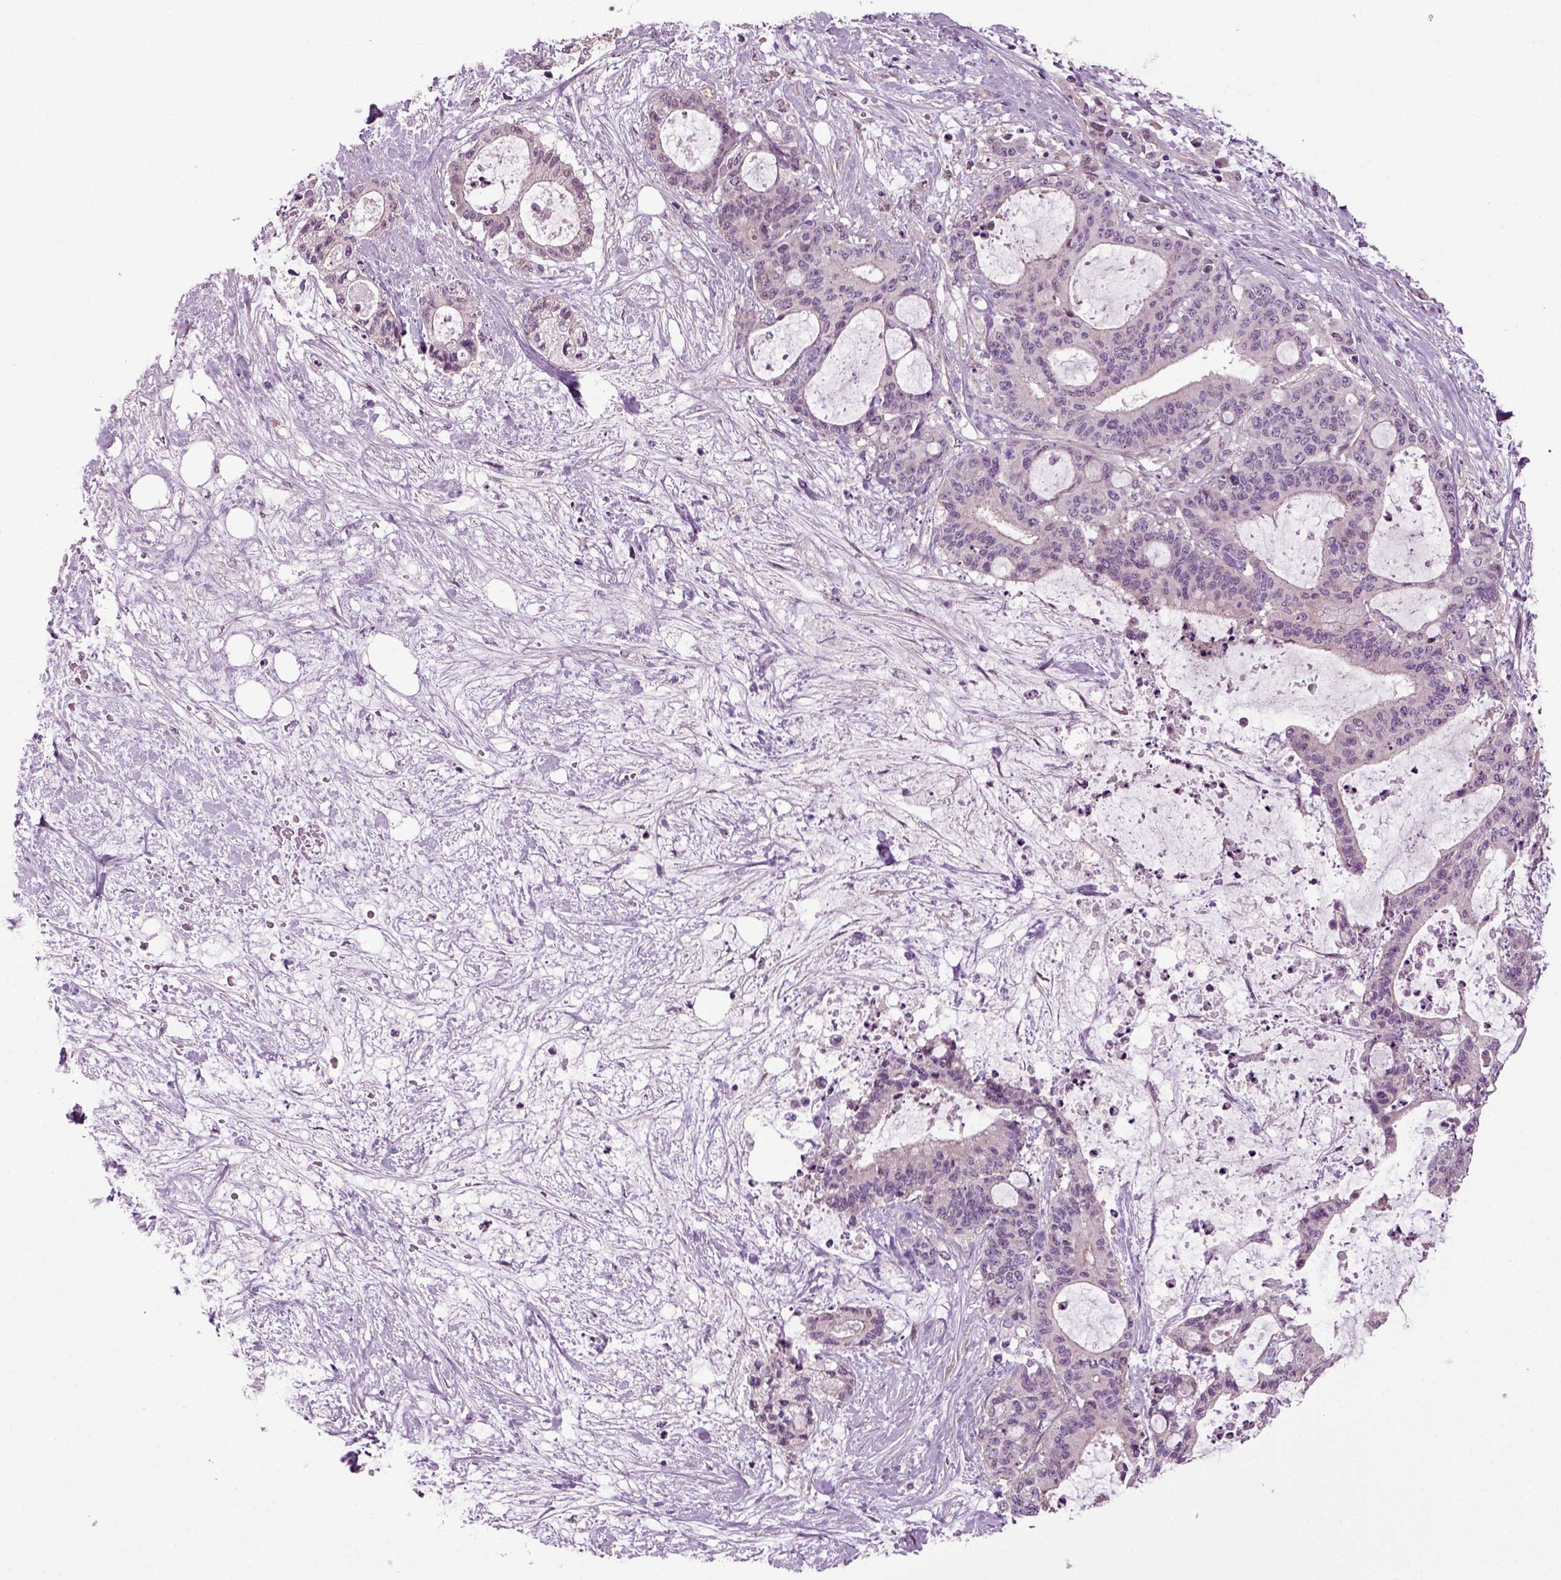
{"staining": {"intensity": "negative", "quantity": "none", "location": "none"}, "tissue": "liver cancer", "cell_type": "Tumor cells", "image_type": "cancer", "snomed": [{"axis": "morphology", "description": "Cholangiocarcinoma"}, {"axis": "topography", "description": "Liver"}], "caption": "Liver cancer stained for a protein using IHC displays no staining tumor cells.", "gene": "HAGHL", "patient": {"sex": "female", "age": 73}}